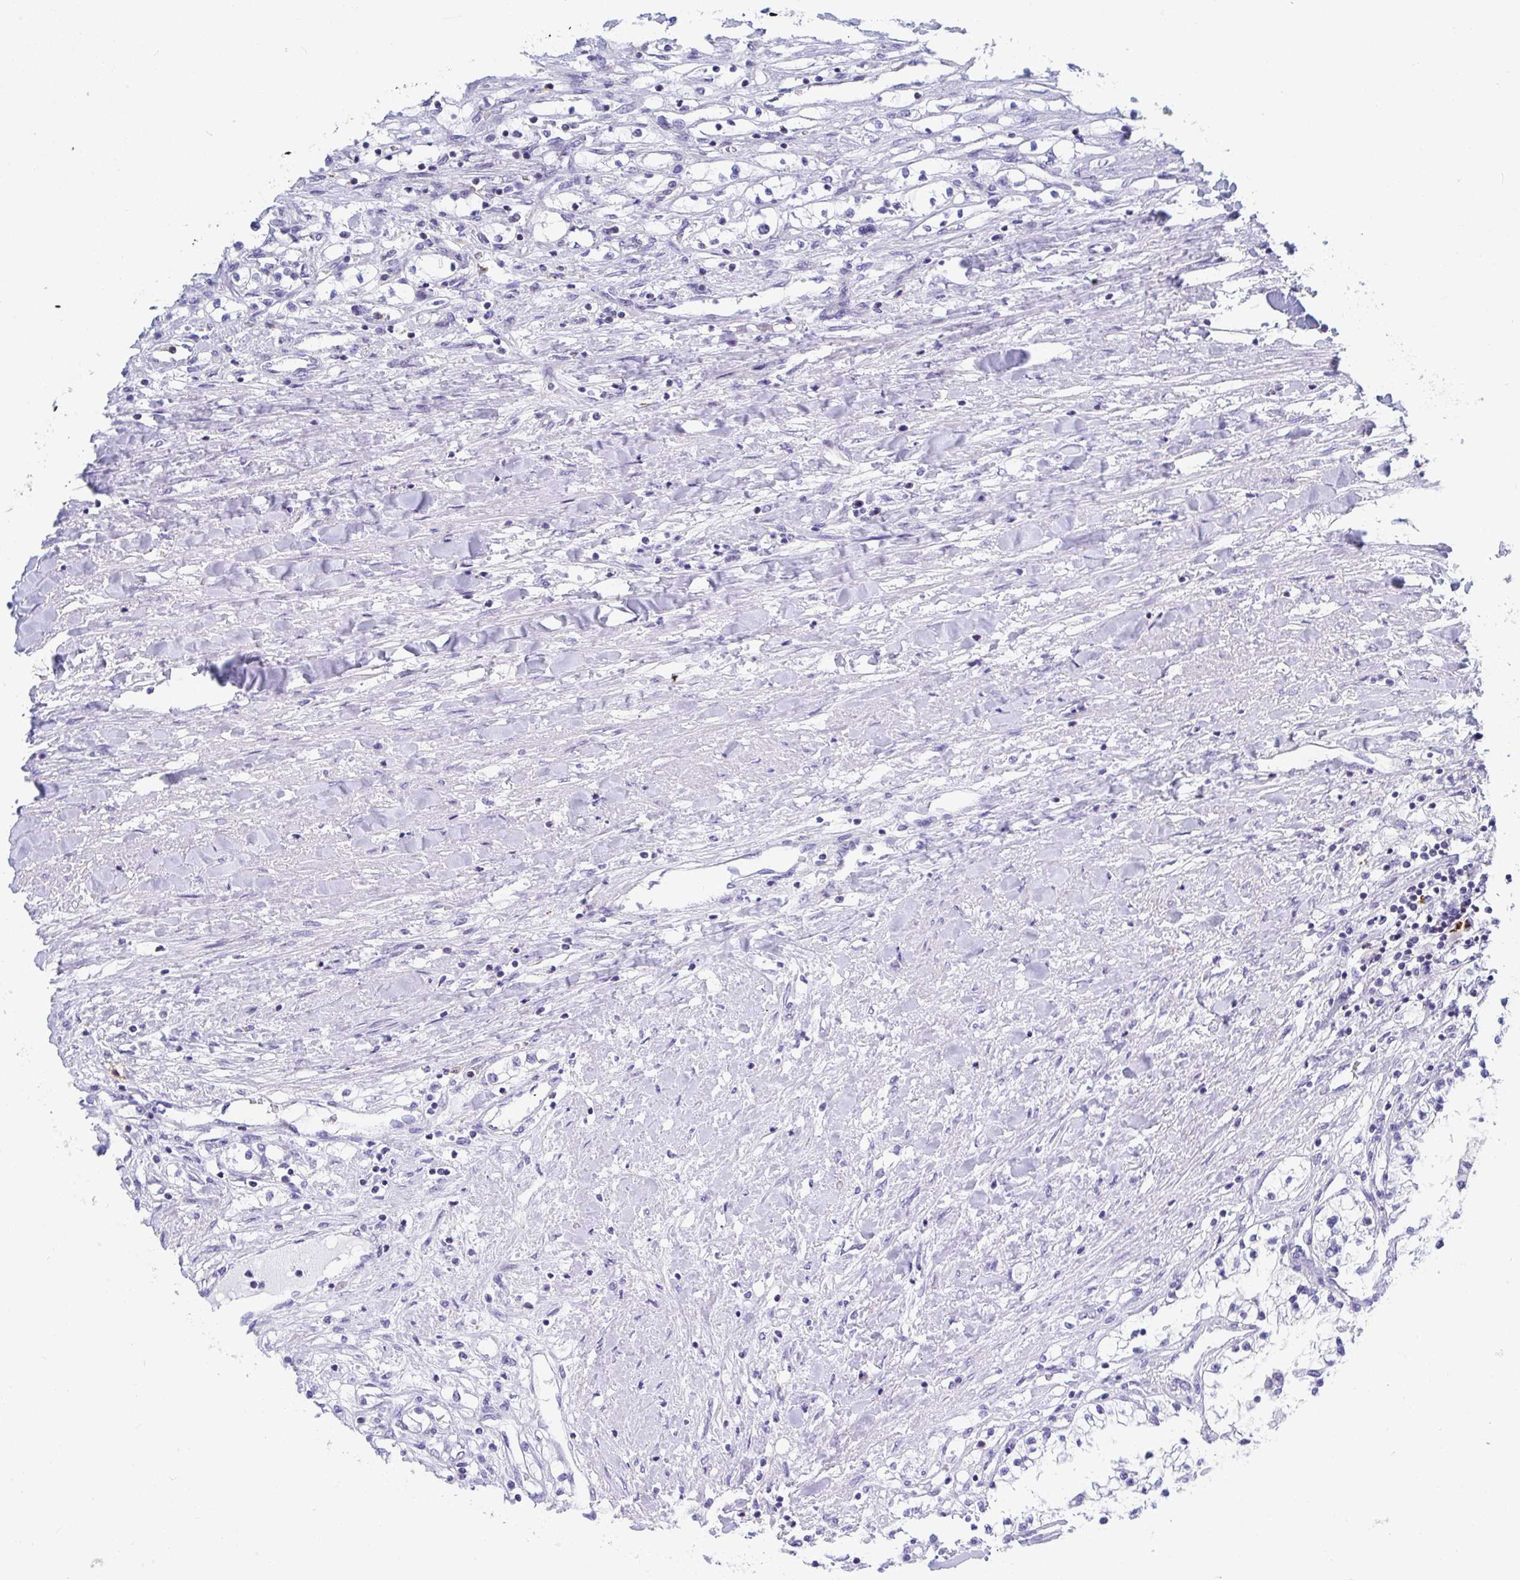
{"staining": {"intensity": "negative", "quantity": "none", "location": "none"}, "tissue": "renal cancer", "cell_type": "Tumor cells", "image_type": "cancer", "snomed": [{"axis": "morphology", "description": "Adenocarcinoma, NOS"}, {"axis": "topography", "description": "Kidney"}], "caption": "IHC histopathology image of neoplastic tissue: human renal cancer stained with DAB demonstrates no significant protein expression in tumor cells.", "gene": "FRMD3", "patient": {"sex": "male", "age": 68}}